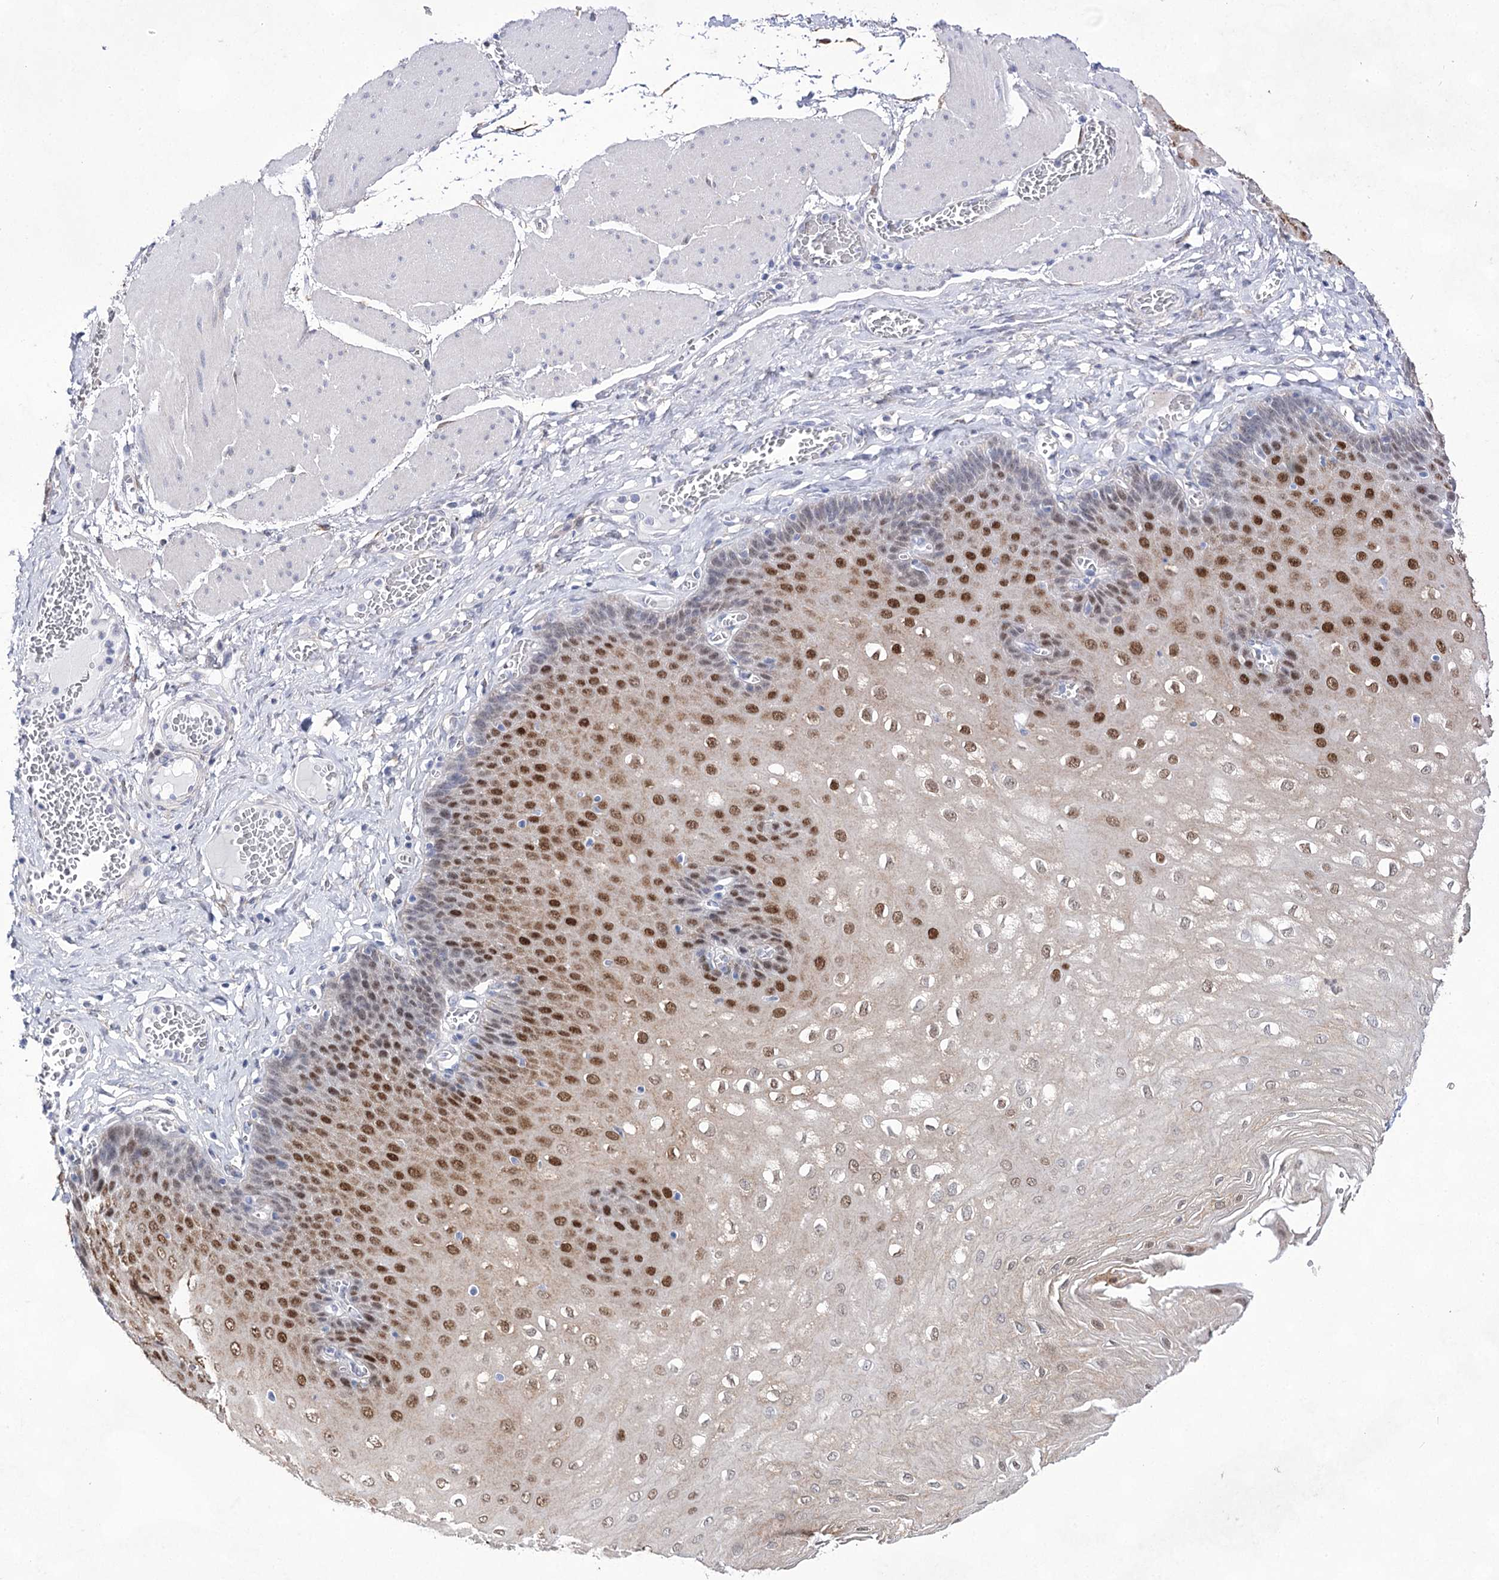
{"staining": {"intensity": "strong", "quantity": "25%-75%", "location": "nuclear"}, "tissue": "esophagus", "cell_type": "Squamous epithelial cells", "image_type": "normal", "snomed": [{"axis": "morphology", "description": "Normal tissue, NOS"}, {"axis": "topography", "description": "Esophagus"}], "caption": "Brown immunohistochemical staining in unremarkable human esophagus shows strong nuclear staining in approximately 25%-75% of squamous epithelial cells. The staining was performed using DAB, with brown indicating positive protein expression. Nuclei are stained blue with hematoxylin.", "gene": "UGDH", "patient": {"sex": "male", "age": 60}}